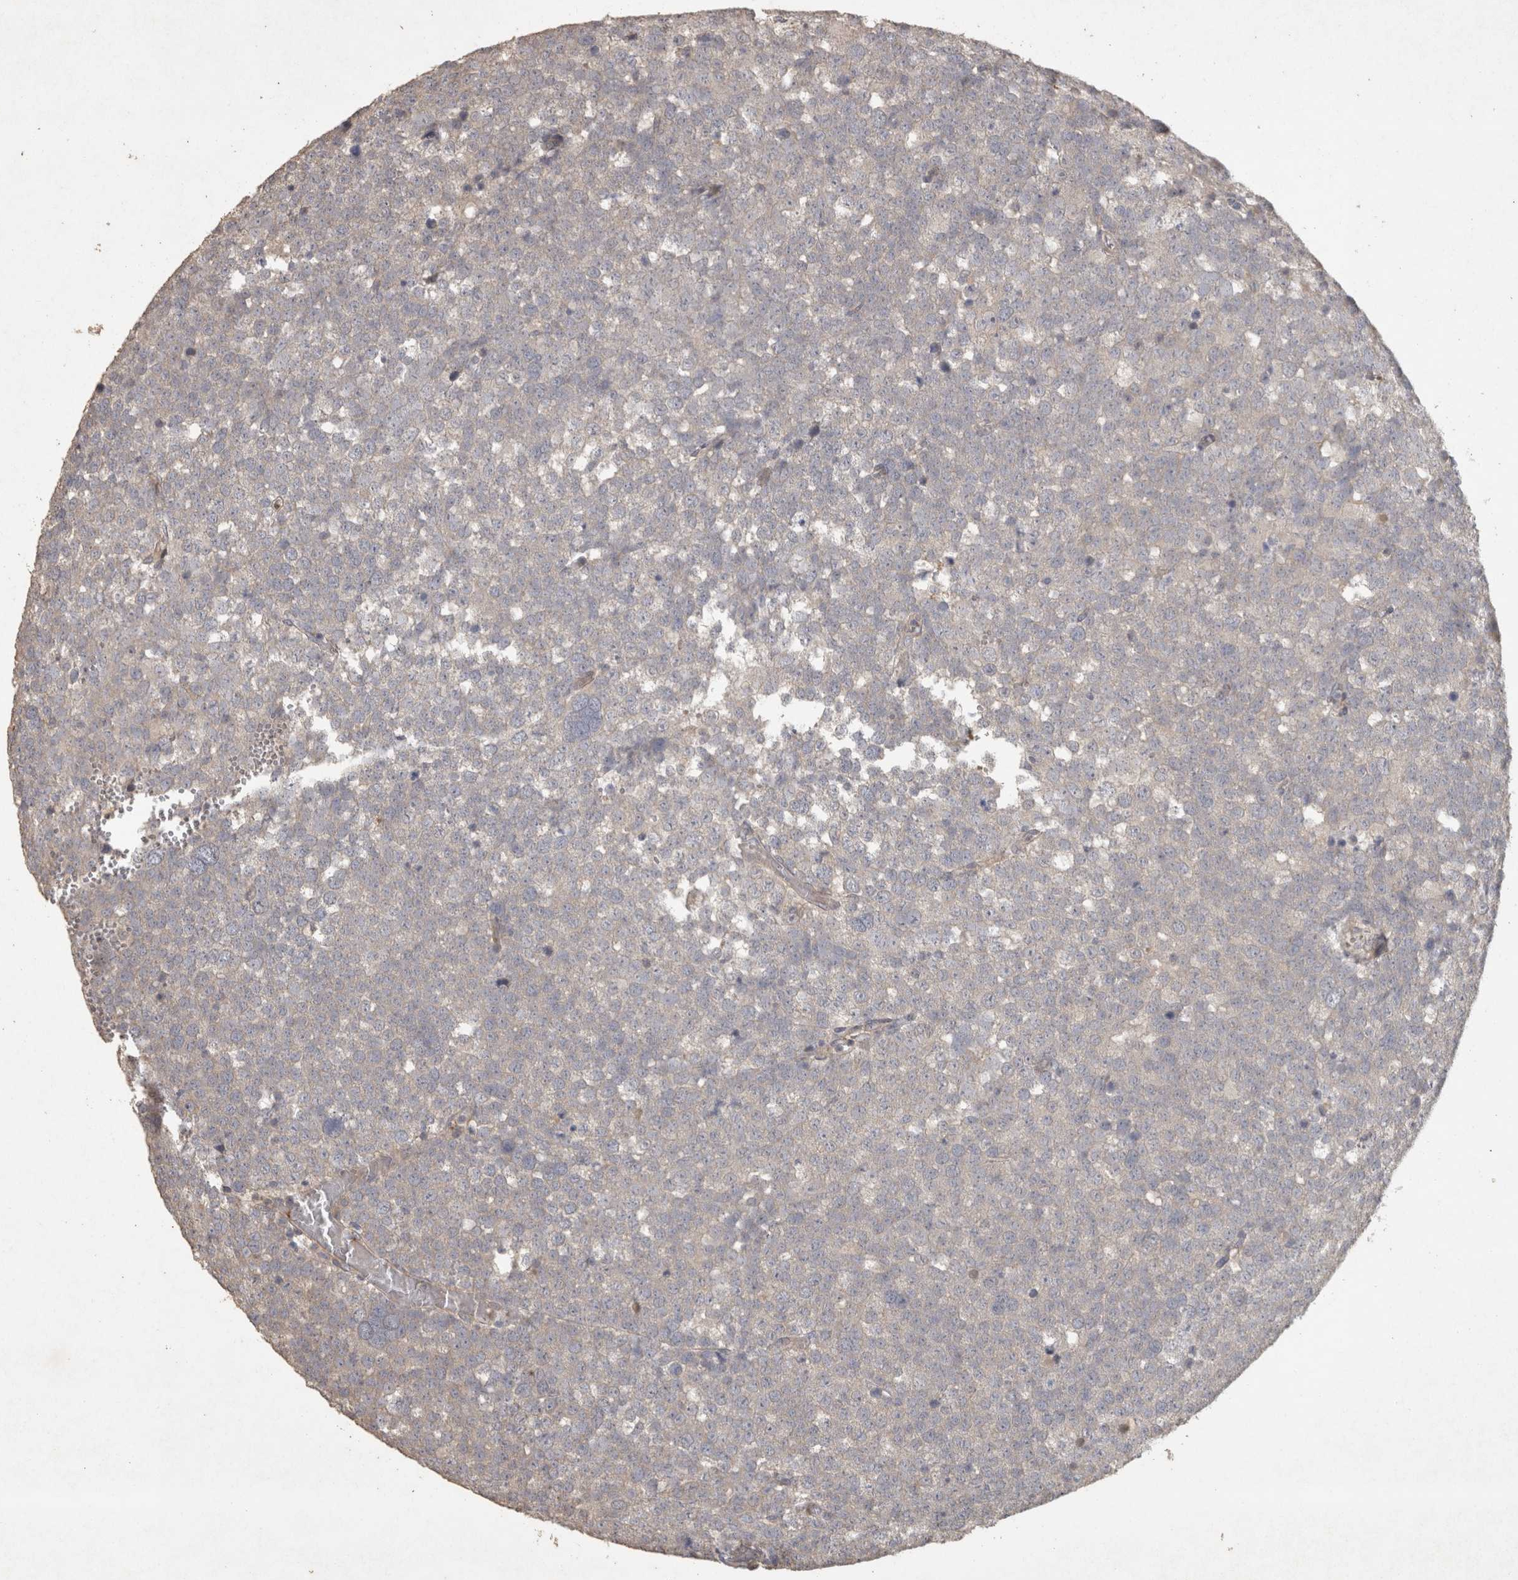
{"staining": {"intensity": "negative", "quantity": "none", "location": "none"}, "tissue": "testis cancer", "cell_type": "Tumor cells", "image_type": "cancer", "snomed": [{"axis": "morphology", "description": "Seminoma, NOS"}, {"axis": "topography", "description": "Testis"}], "caption": "This is a photomicrograph of immunohistochemistry (IHC) staining of seminoma (testis), which shows no expression in tumor cells.", "gene": "OSTN", "patient": {"sex": "male", "age": 71}}